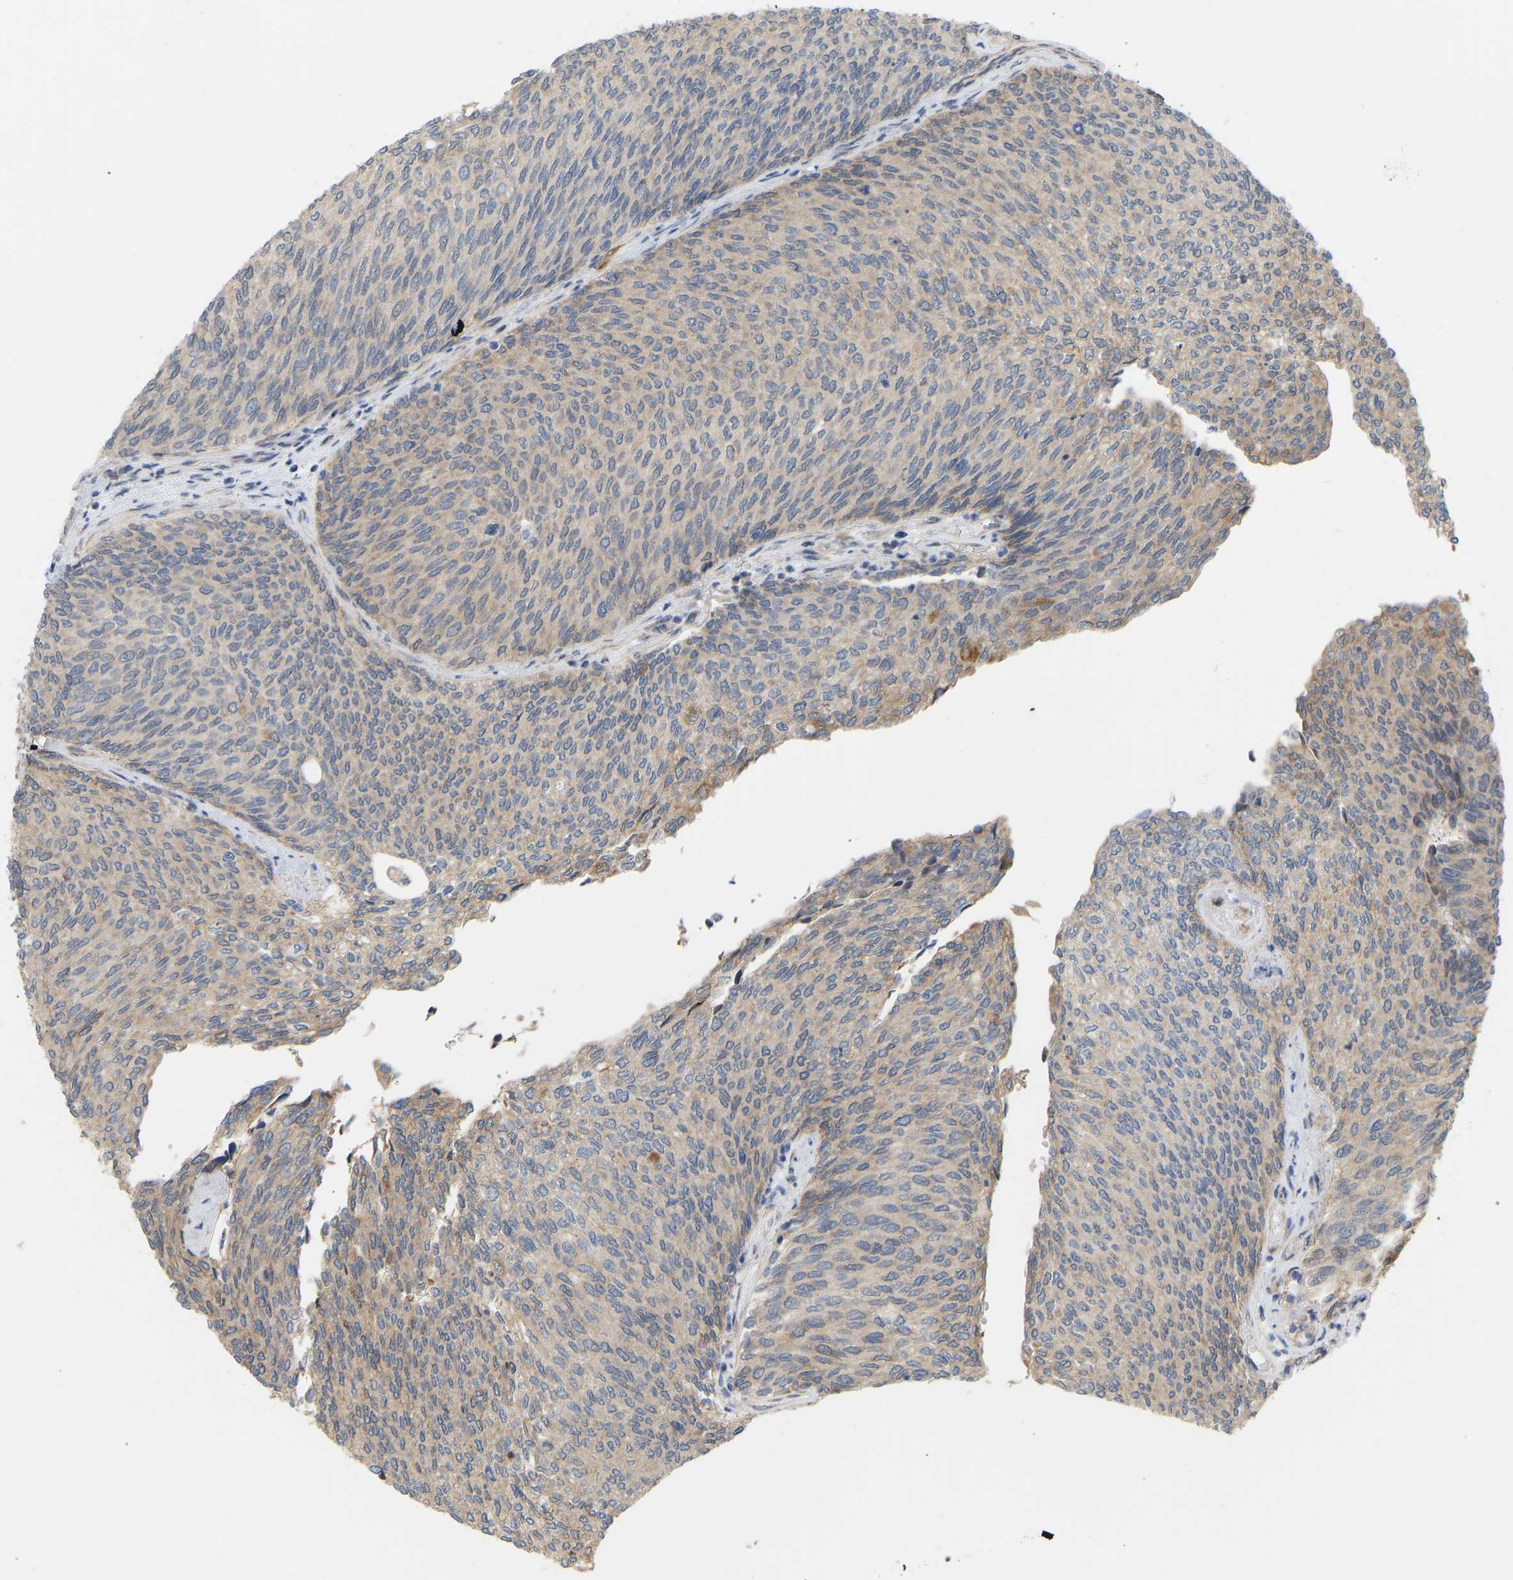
{"staining": {"intensity": "weak", "quantity": ">75%", "location": "cytoplasmic/membranous"}, "tissue": "urothelial cancer", "cell_type": "Tumor cells", "image_type": "cancer", "snomed": [{"axis": "morphology", "description": "Urothelial carcinoma, Low grade"}, {"axis": "topography", "description": "Urinary bladder"}], "caption": "Human low-grade urothelial carcinoma stained for a protein (brown) displays weak cytoplasmic/membranous positive staining in approximately >75% of tumor cells.", "gene": "BEND3", "patient": {"sex": "female", "age": 79}}